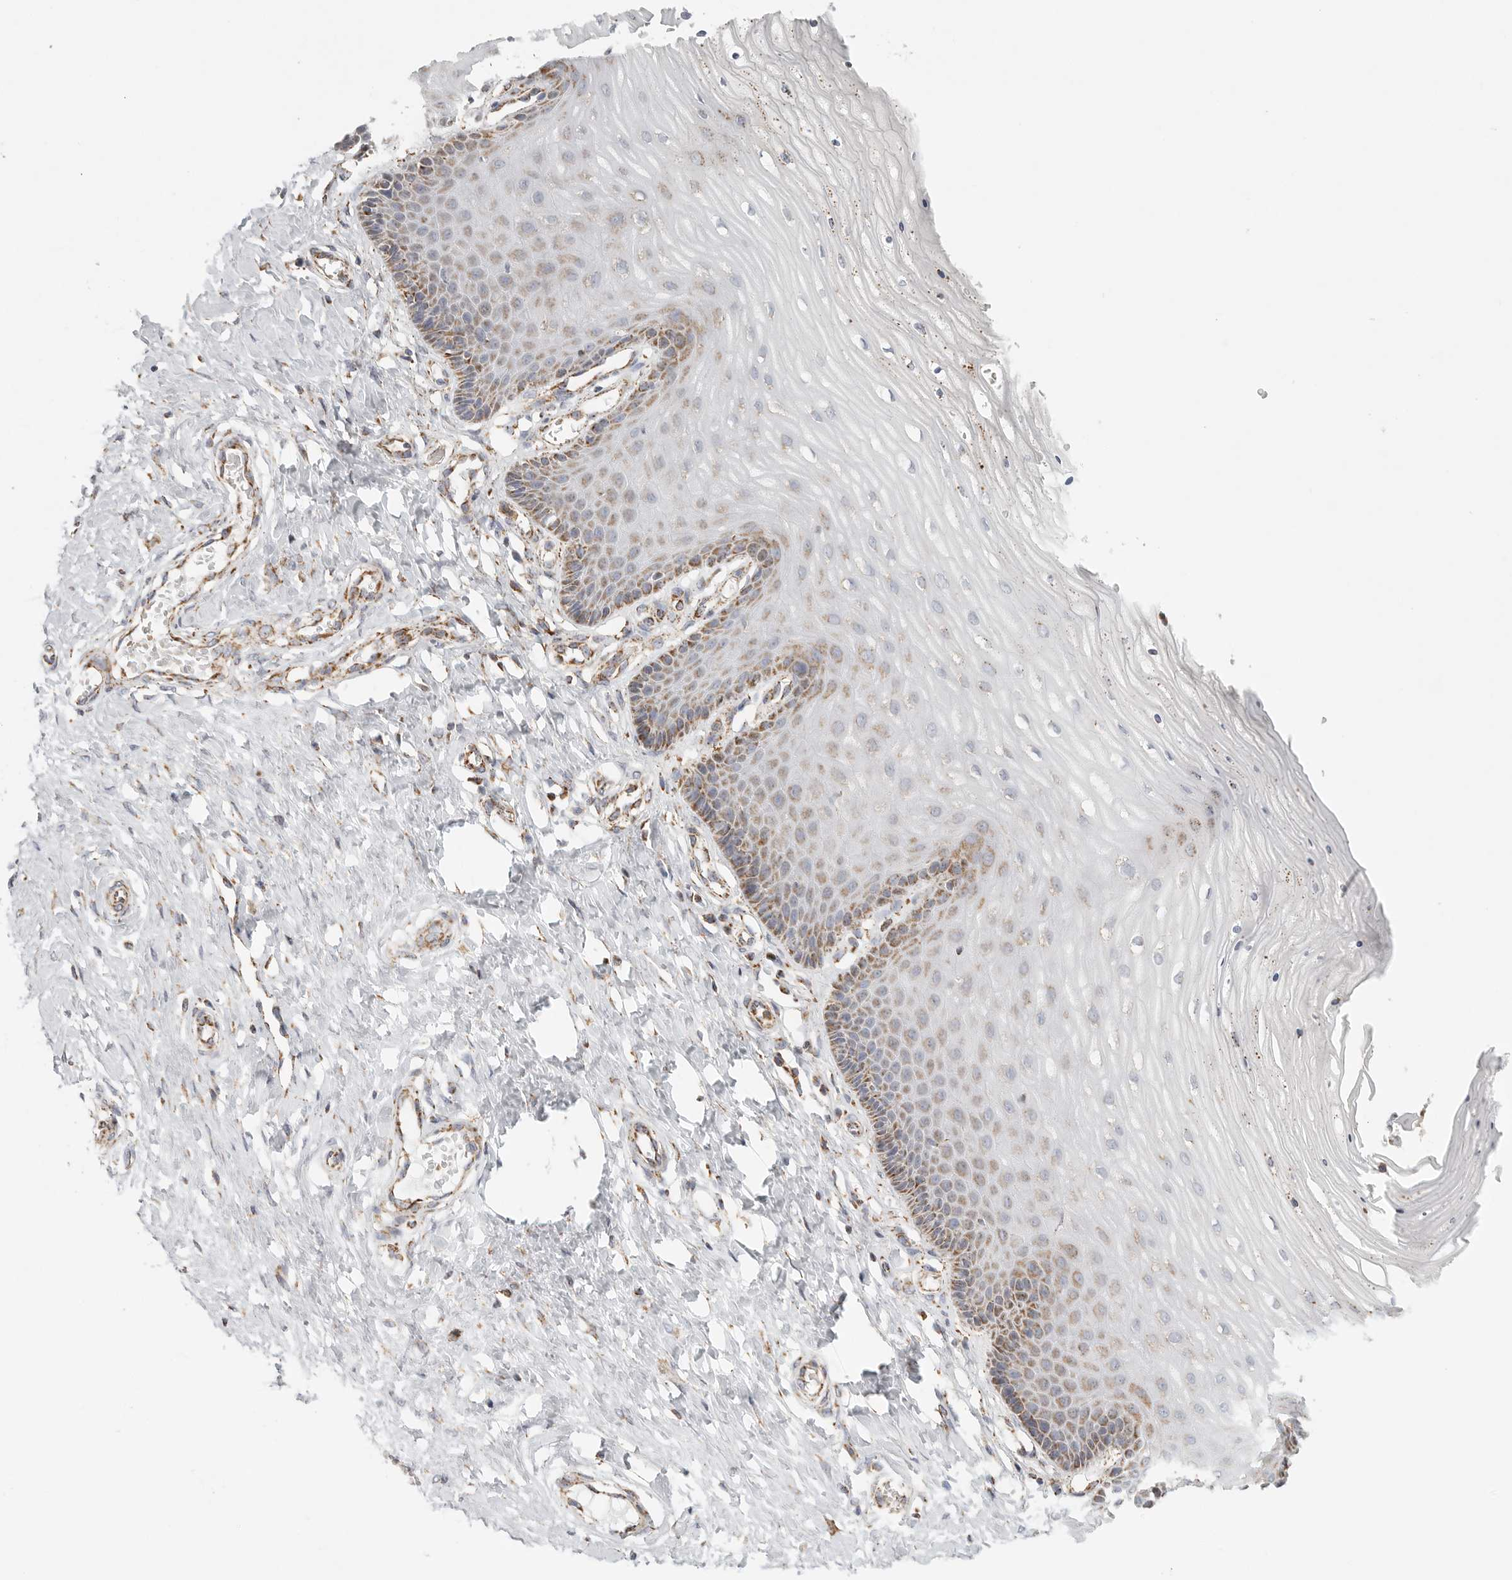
{"staining": {"intensity": "weak", "quantity": "<25%", "location": "cytoplasmic/membranous"}, "tissue": "cervix", "cell_type": "Glandular cells", "image_type": "normal", "snomed": [{"axis": "morphology", "description": "Normal tissue, NOS"}, {"axis": "topography", "description": "Cervix"}], "caption": "High power microscopy image of an IHC image of normal cervix, revealing no significant expression in glandular cells. The staining is performed using DAB brown chromogen with nuclei counter-stained in using hematoxylin.", "gene": "SLC25A26", "patient": {"sex": "female", "age": 55}}